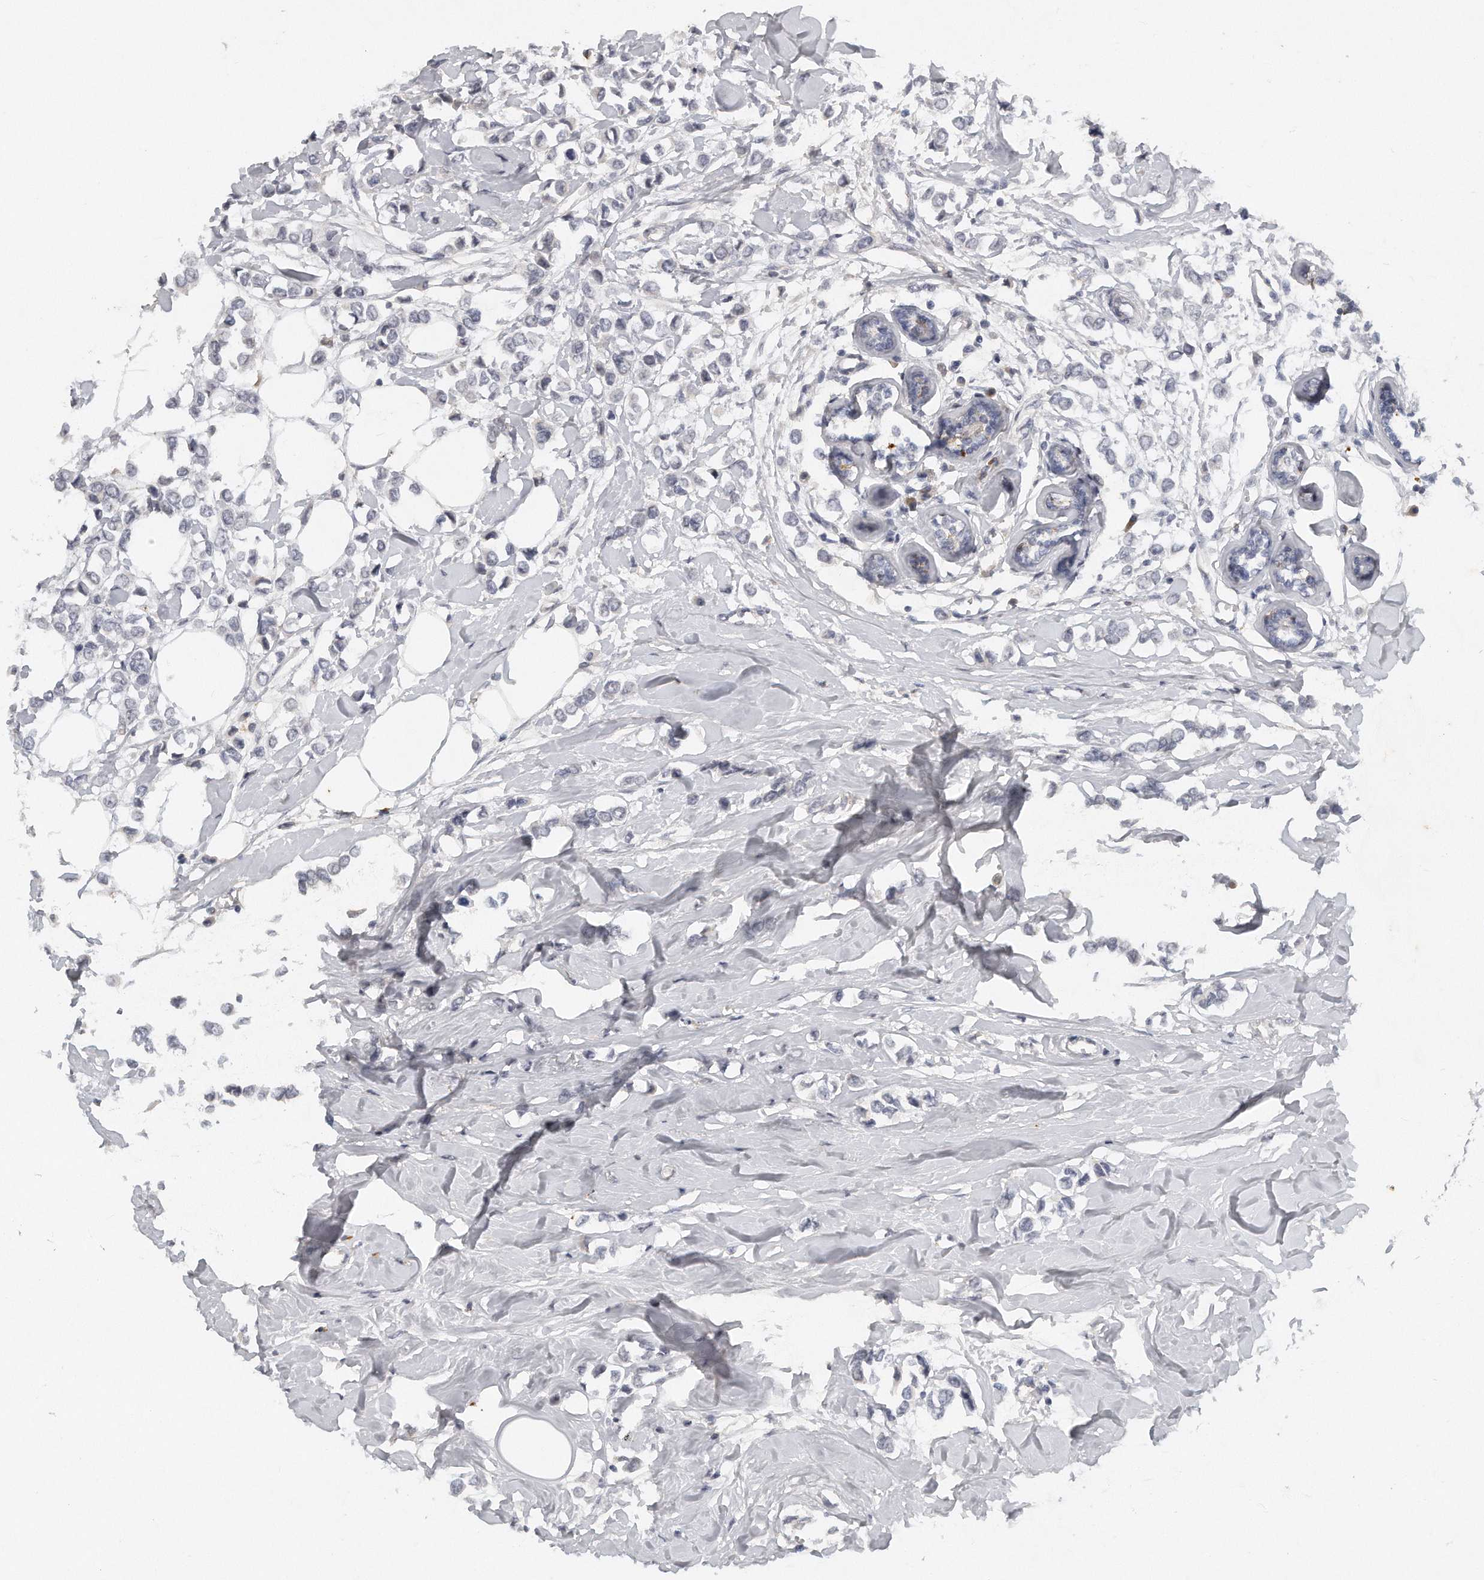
{"staining": {"intensity": "negative", "quantity": "none", "location": "none"}, "tissue": "breast cancer", "cell_type": "Tumor cells", "image_type": "cancer", "snomed": [{"axis": "morphology", "description": "Lobular carcinoma"}, {"axis": "topography", "description": "Breast"}], "caption": "Tumor cells are negative for protein expression in human breast lobular carcinoma.", "gene": "CAMK1", "patient": {"sex": "female", "age": 51}}